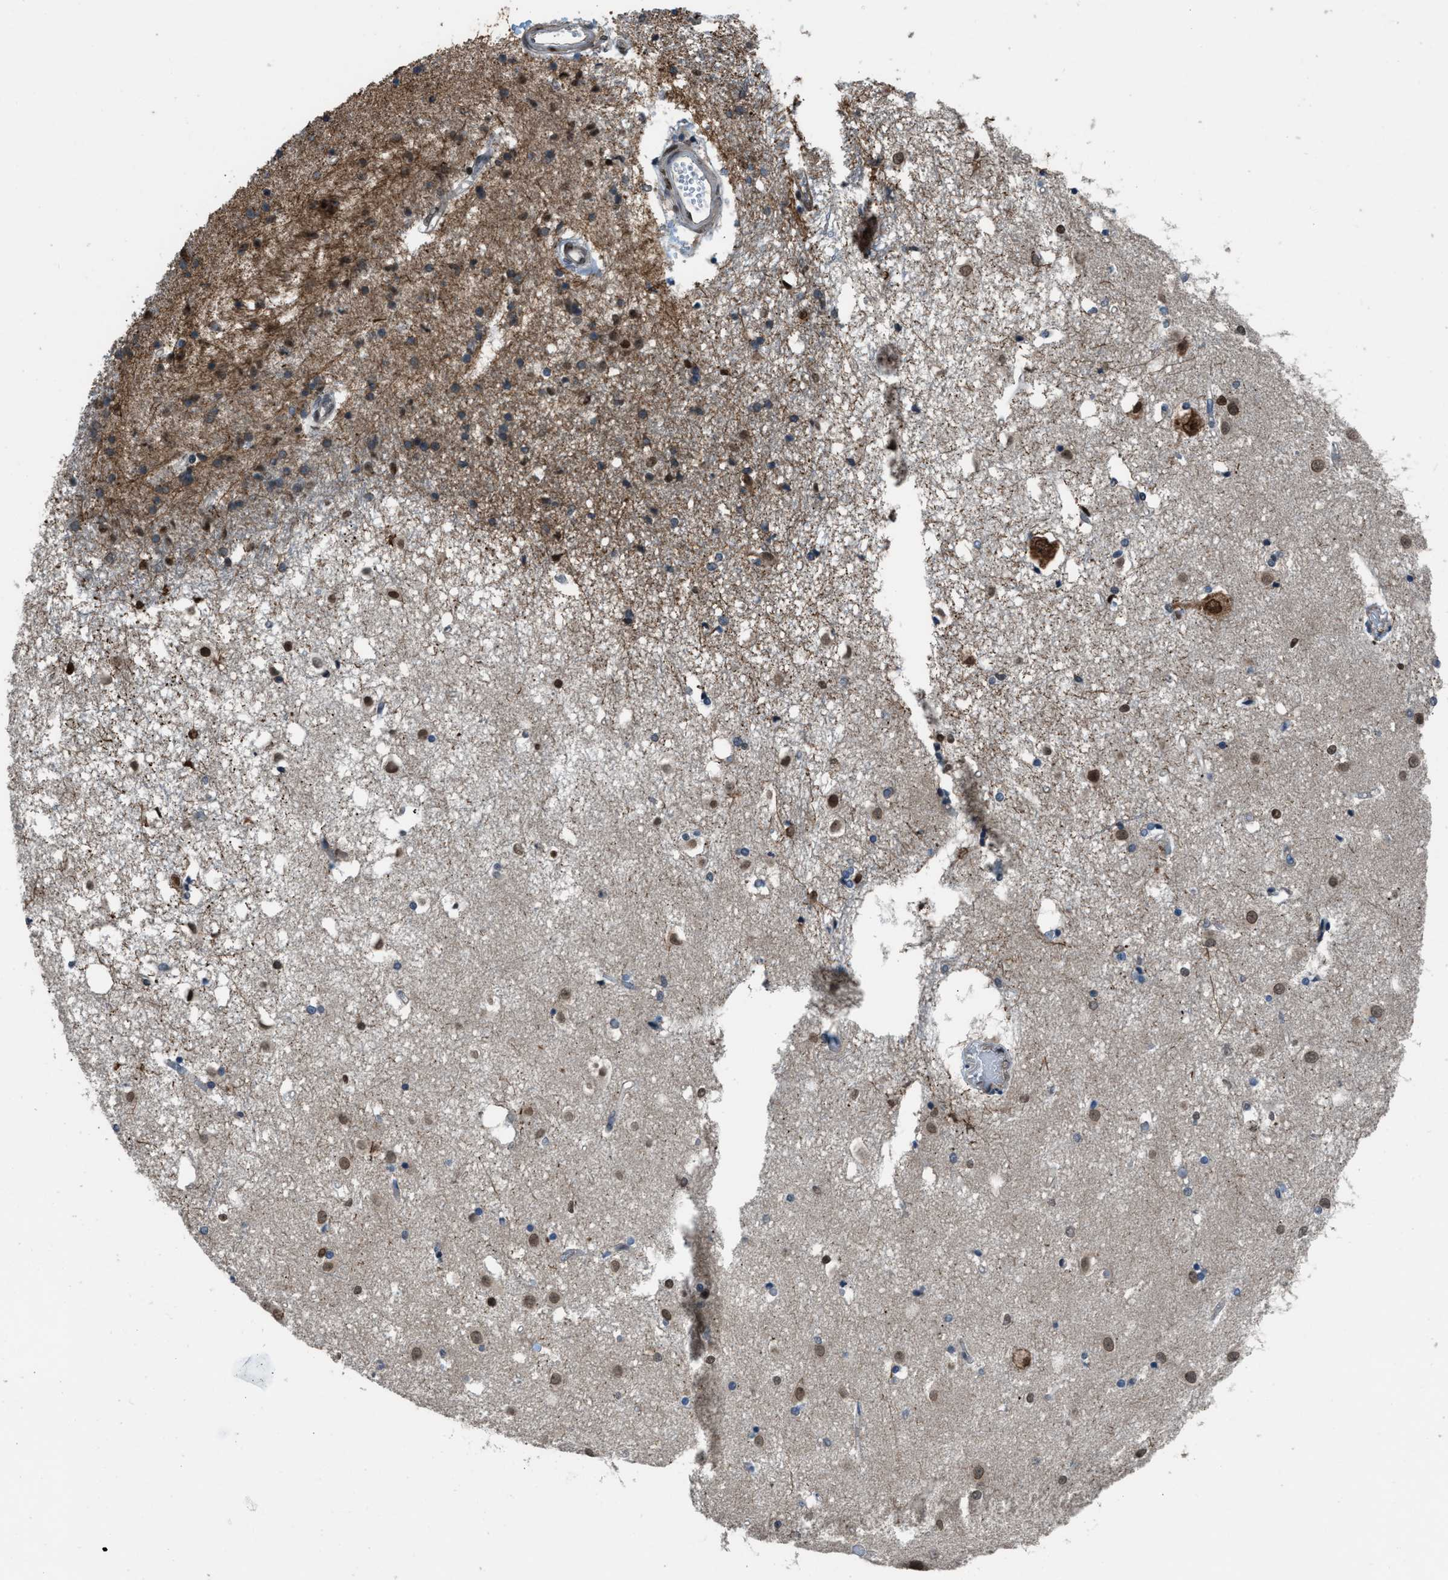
{"staining": {"intensity": "strong", "quantity": "<25%", "location": "nuclear"}, "tissue": "caudate", "cell_type": "Glial cells", "image_type": "normal", "snomed": [{"axis": "morphology", "description": "Normal tissue, NOS"}, {"axis": "topography", "description": "Lateral ventricle wall"}], "caption": "A high-resolution photomicrograph shows immunohistochemistry (IHC) staining of benign caudate, which exhibits strong nuclear staining in approximately <25% of glial cells.", "gene": "KPNA6", "patient": {"sex": "male", "age": 45}}